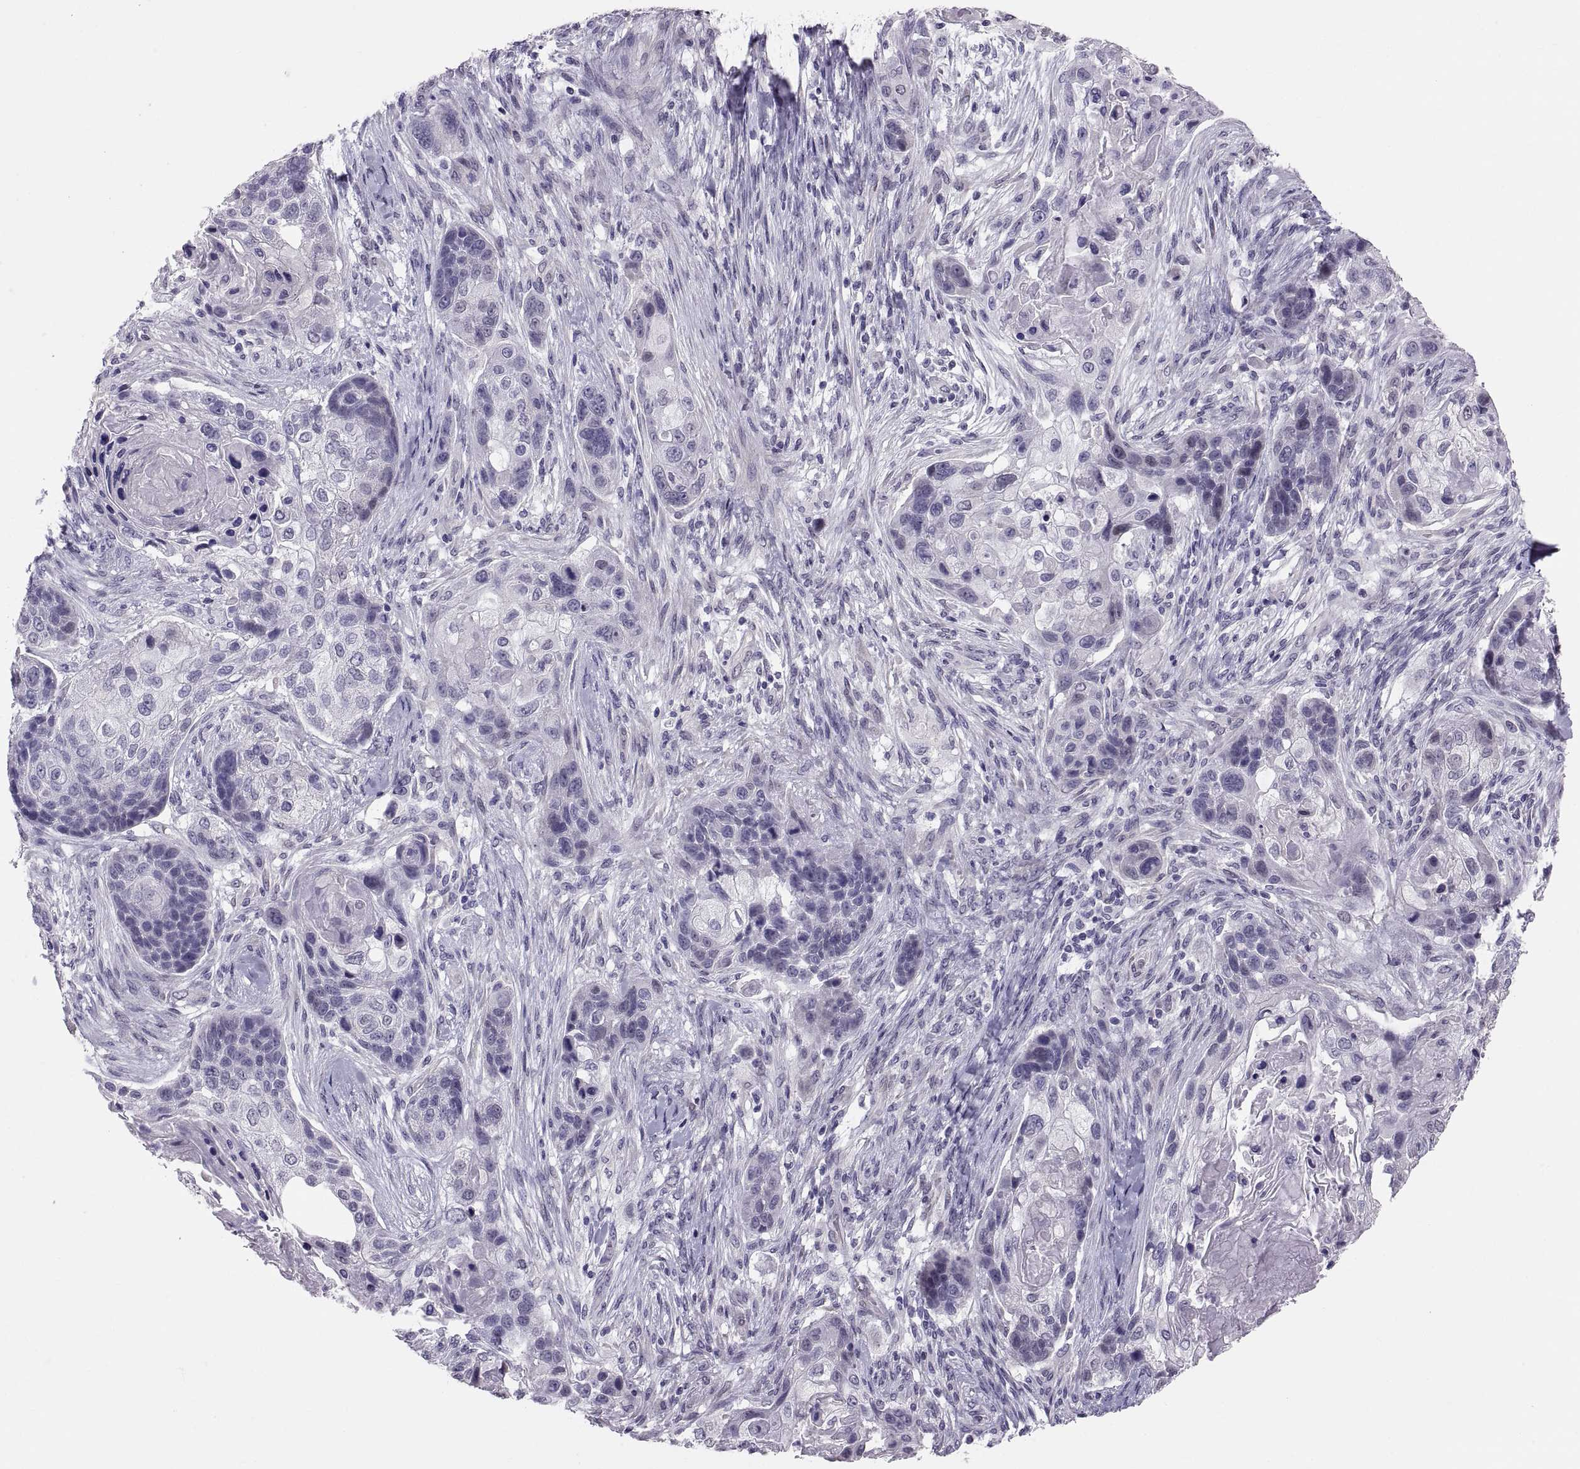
{"staining": {"intensity": "negative", "quantity": "none", "location": "none"}, "tissue": "lung cancer", "cell_type": "Tumor cells", "image_type": "cancer", "snomed": [{"axis": "morphology", "description": "Squamous cell carcinoma, NOS"}, {"axis": "topography", "description": "Lung"}], "caption": "A histopathology image of human lung squamous cell carcinoma is negative for staining in tumor cells.", "gene": "FAM170A", "patient": {"sex": "male", "age": 69}}